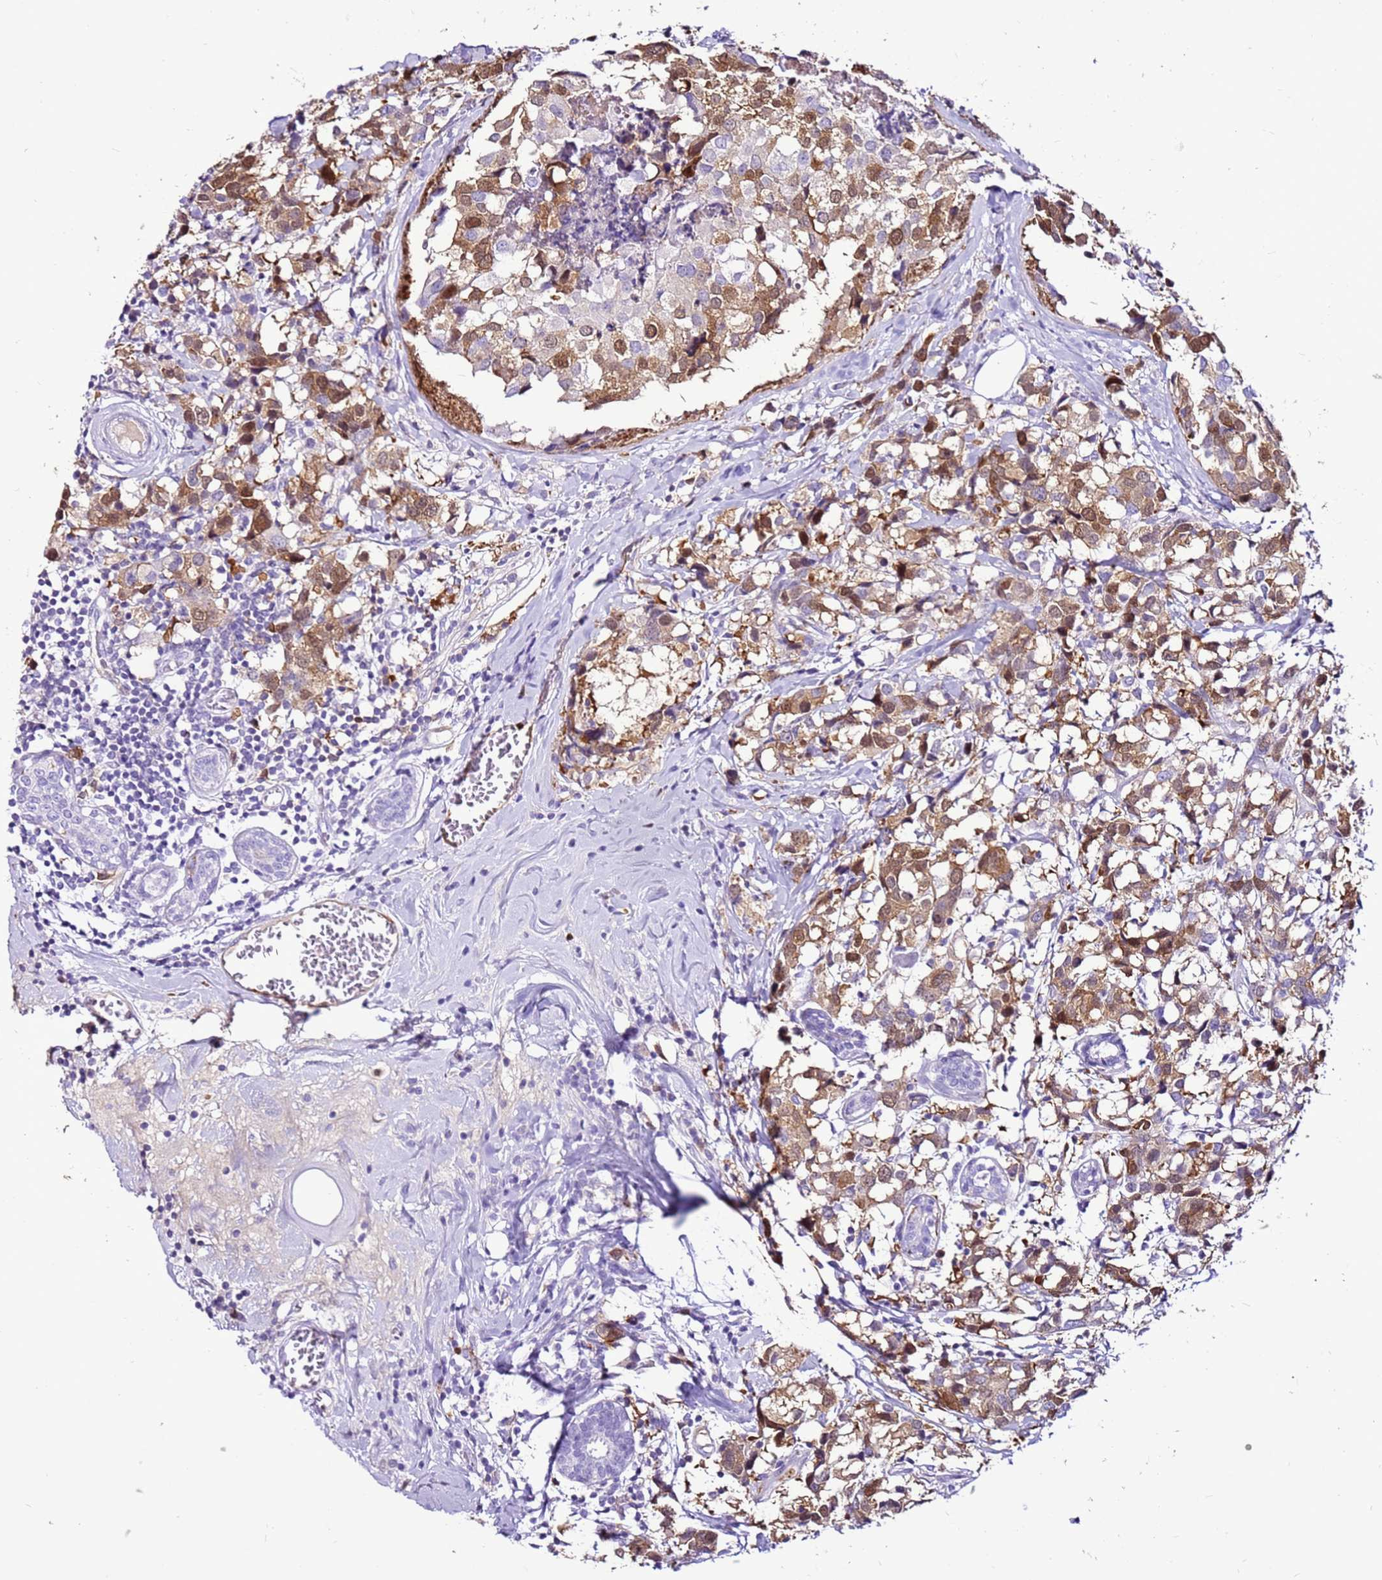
{"staining": {"intensity": "moderate", "quantity": "25%-75%", "location": "cytoplasmic/membranous,nuclear"}, "tissue": "breast cancer", "cell_type": "Tumor cells", "image_type": "cancer", "snomed": [{"axis": "morphology", "description": "Lobular carcinoma"}, {"axis": "topography", "description": "Breast"}], "caption": "The photomicrograph displays a brown stain indicating the presence of a protein in the cytoplasmic/membranous and nuclear of tumor cells in breast lobular carcinoma. (DAB IHC, brown staining for protein, blue staining for nuclei).", "gene": "SPC25", "patient": {"sex": "female", "age": 59}}